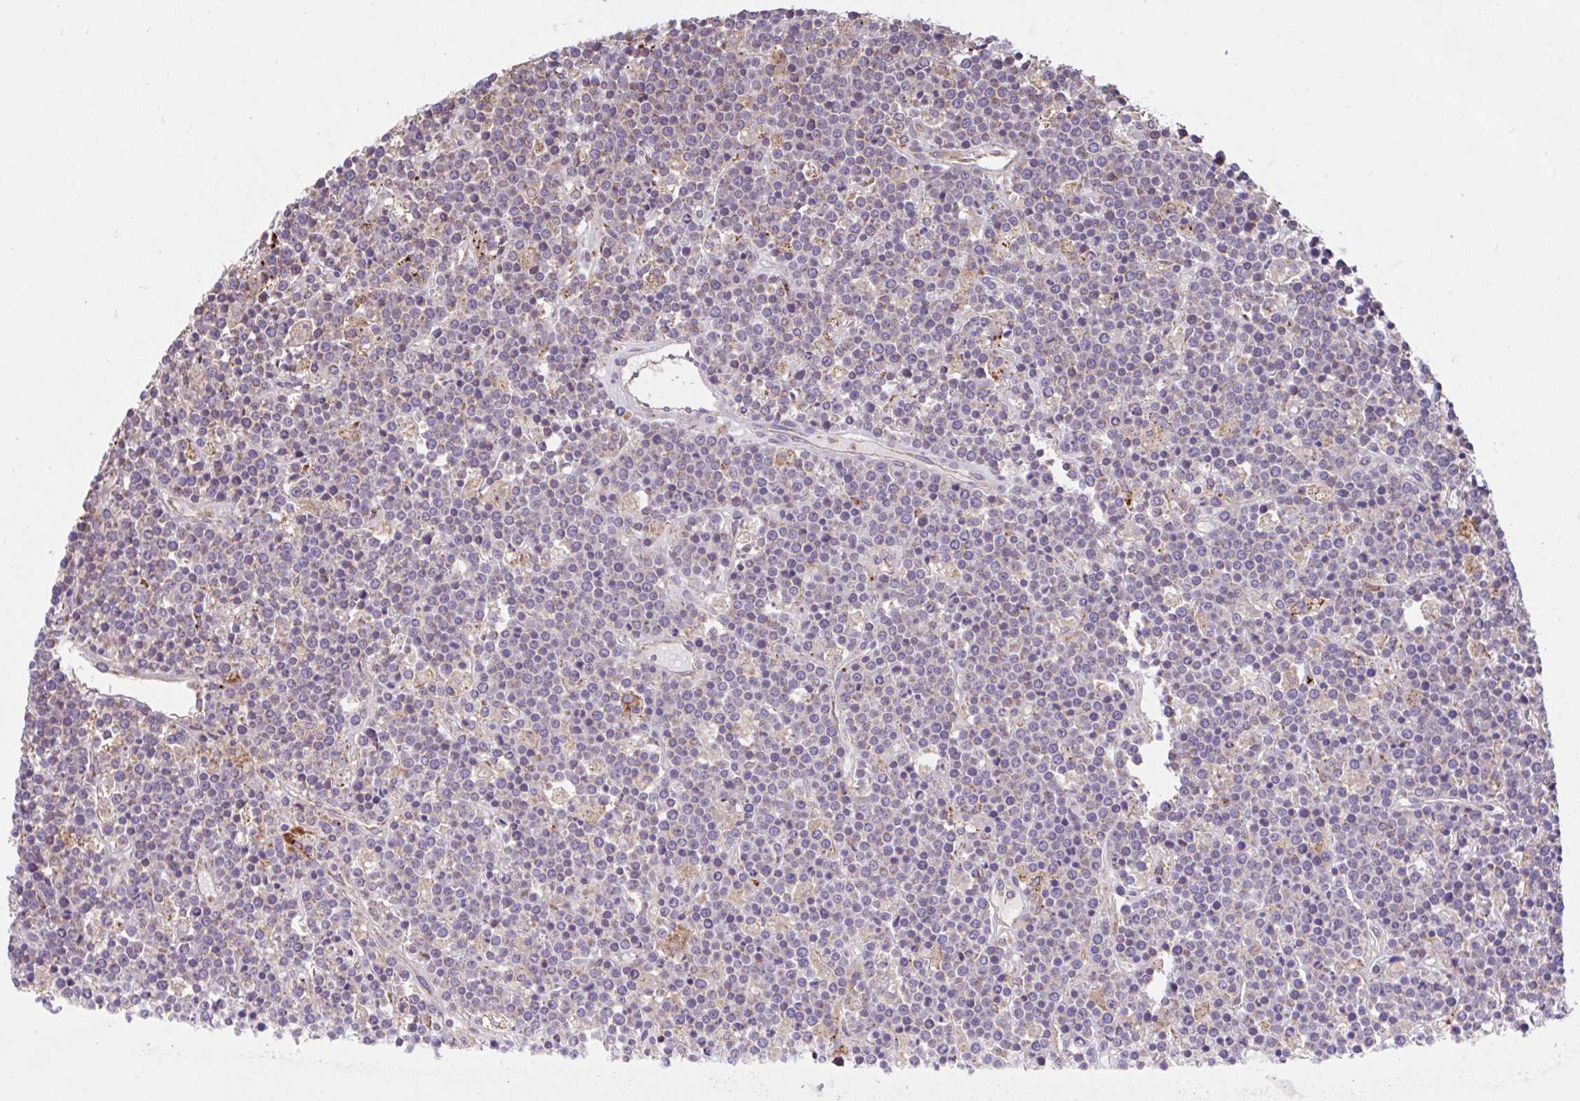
{"staining": {"intensity": "negative", "quantity": "none", "location": "none"}, "tissue": "lymphoma", "cell_type": "Tumor cells", "image_type": "cancer", "snomed": [{"axis": "morphology", "description": "Malignant lymphoma, non-Hodgkin's type, High grade"}, {"axis": "topography", "description": "Ovary"}], "caption": "Micrograph shows no protein expression in tumor cells of lymphoma tissue.", "gene": "RALBP1", "patient": {"sex": "female", "age": 56}}